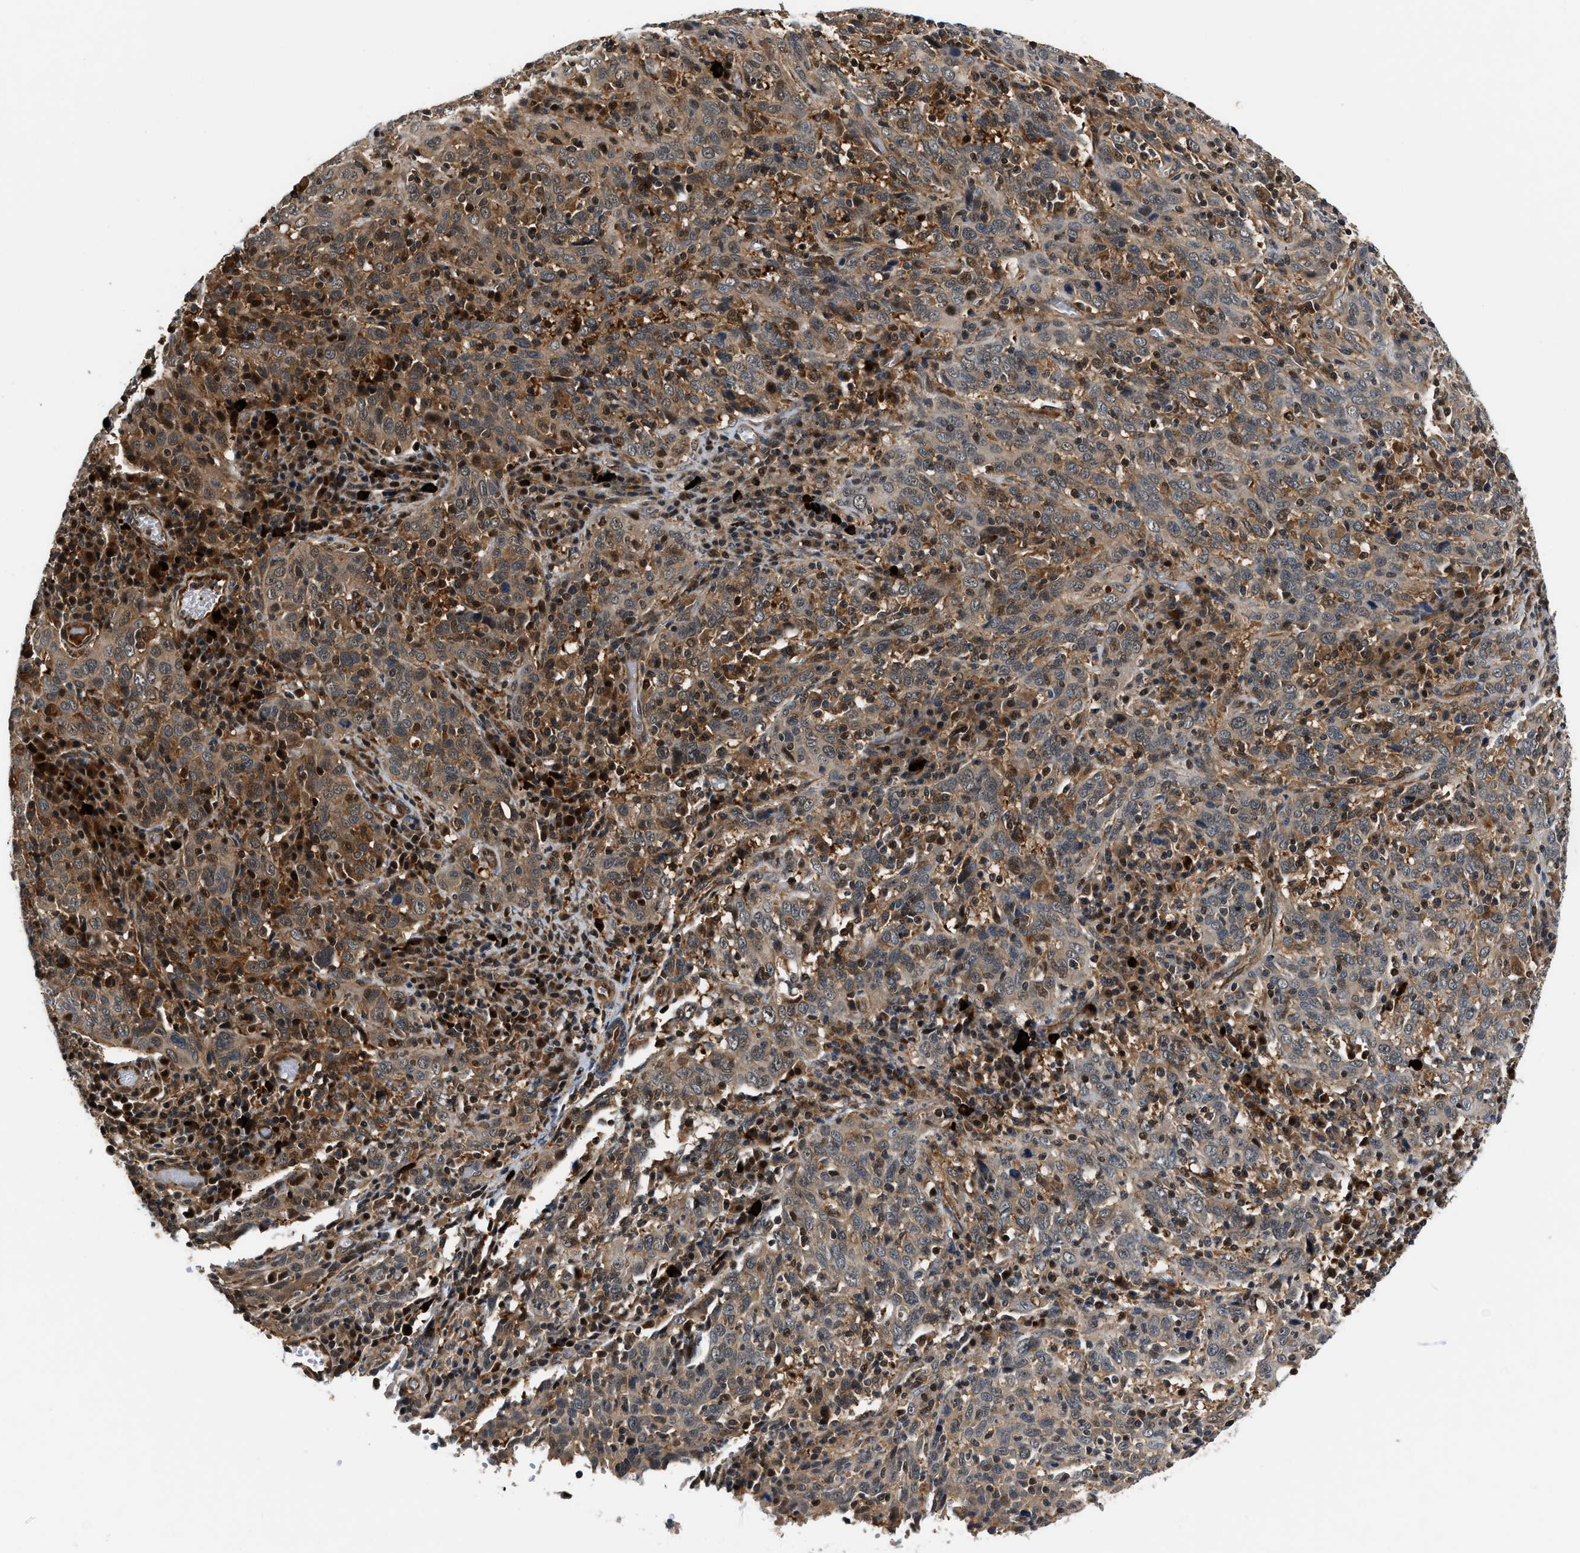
{"staining": {"intensity": "moderate", "quantity": "25%-75%", "location": "cytoplasmic/membranous"}, "tissue": "cervical cancer", "cell_type": "Tumor cells", "image_type": "cancer", "snomed": [{"axis": "morphology", "description": "Squamous cell carcinoma, NOS"}, {"axis": "topography", "description": "Cervix"}], "caption": "Immunohistochemical staining of human cervical cancer shows medium levels of moderate cytoplasmic/membranous staining in about 25%-75% of tumor cells.", "gene": "TUT7", "patient": {"sex": "female", "age": 46}}